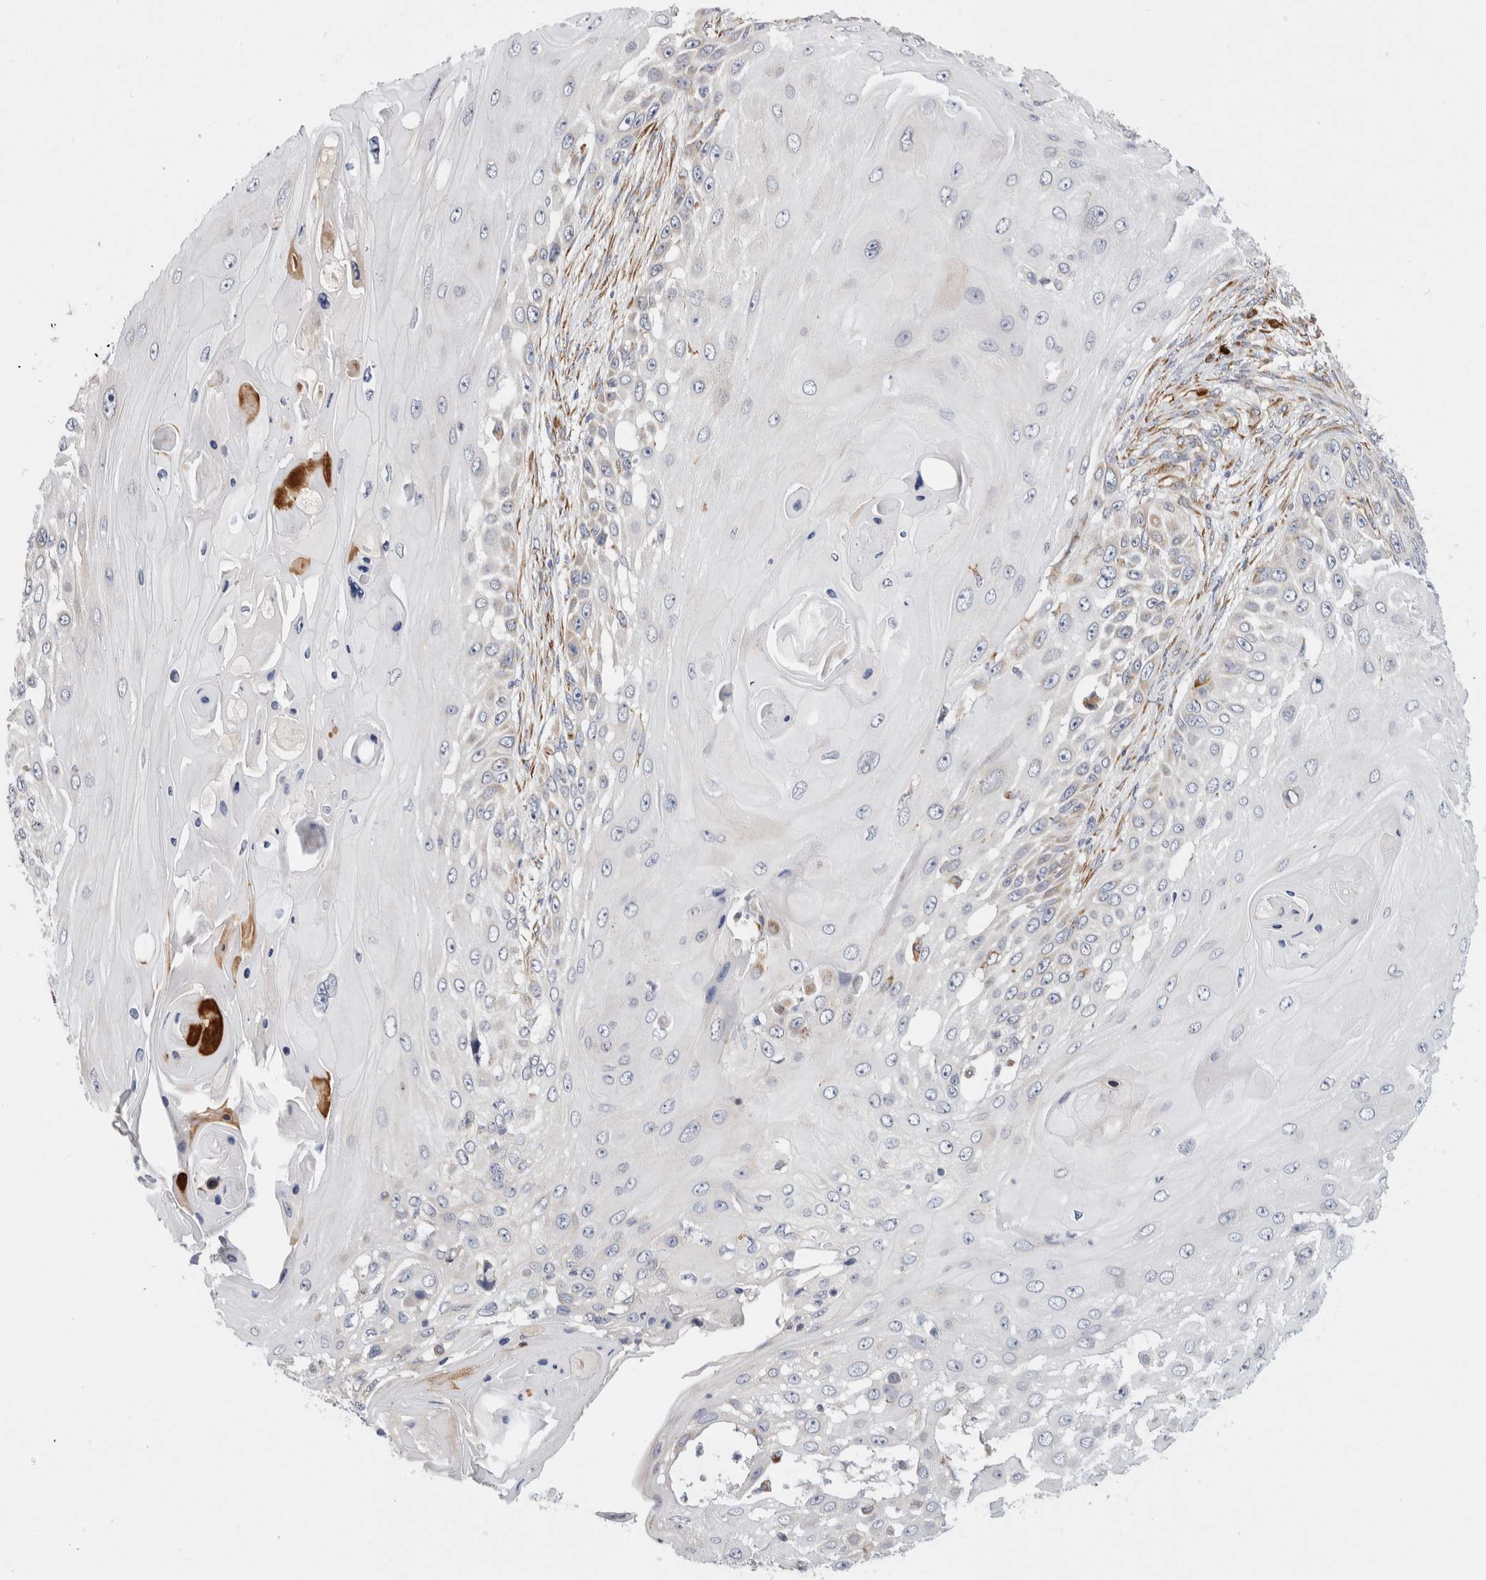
{"staining": {"intensity": "negative", "quantity": "none", "location": "none"}, "tissue": "skin cancer", "cell_type": "Tumor cells", "image_type": "cancer", "snomed": [{"axis": "morphology", "description": "Squamous cell carcinoma, NOS"}, {"axis": "topography", "description": "Skin"}], "caption": "Photomicrograph shows no protein positivity in tumor cells of skin cancer tissue.", "gene": "RPN2", "patient": {"sex": "female", "age": 44}}